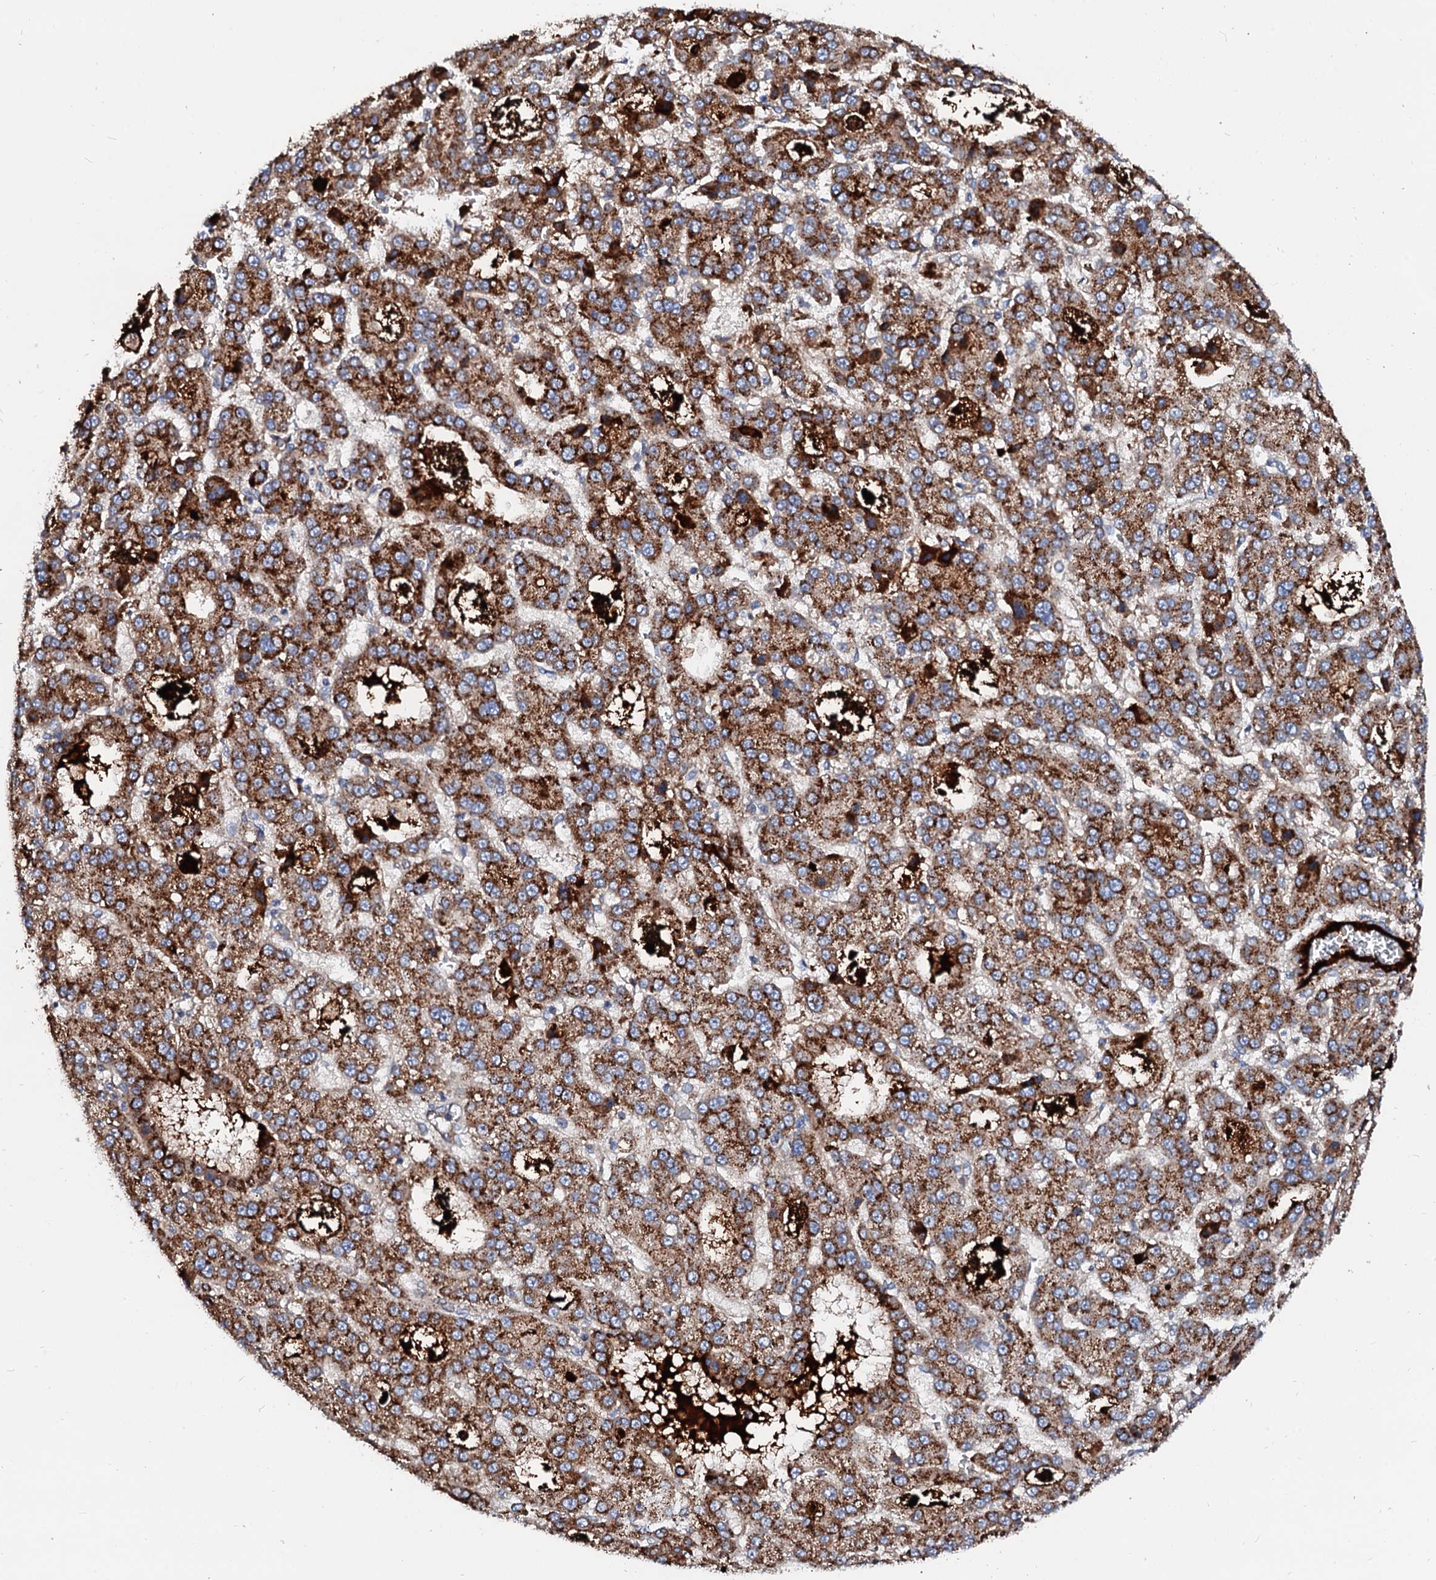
{"staining": {"intensity": "strong", "quantity": ">75%", "location": "cytoplasmic/membranous"}, "tissue": "liver cancer", "cell_type": "Tumor cells", "image_type": "cancer", "snomed": [{"axis": "morphology", "description": "Carcinoma, Hepatocellular, NOS"}, {"axis": "topography", "description": "Liver"}], "caption": "Tumor cells exhibit high levels of strong cytoplasmic/membranous positivity in approximately >75% of cells in hepatocellular carcinoma (liver). The protein is stained brown, and the nuclei are stained in blue (DAB IHC with brightfield microscopy, high magnification).", "gene": "SLC10A7", "patient": {"sex": "male", "age": 70}}